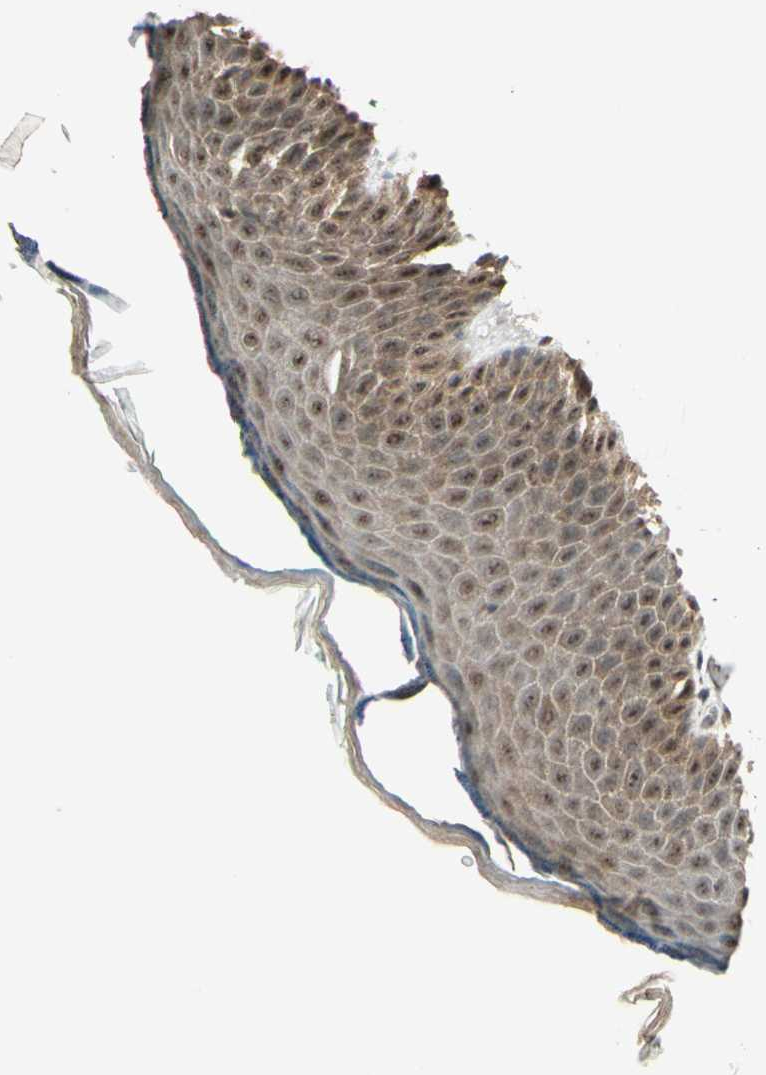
{"staining": {"intensity": "moderate", "quantity": ">75%", "location": "cytoplasmic/membranous,nuclear"}, "tissue": "skin", "cell_type": "Epidermal cells", "image_type": "normal", "snomed": [{"axis": "morphology", "description": "Normal tissue, NOS"}, {"axis": "topography", "description": "Anal"}], "caption": "An IHC image of unremarkable tissue is shown. Protein staining in brown labels moderate cytoplasmic/membranous,nuclear positivity in skin within epidermal cells. The staining was performed using DAB (3,3'-diaminobenzidine), with brown indicating positive protein expression. Nuclei are stained blue with hematoxylin.", "gene": "MCPH1", "patient": {"sex": "male", "age": 74}}